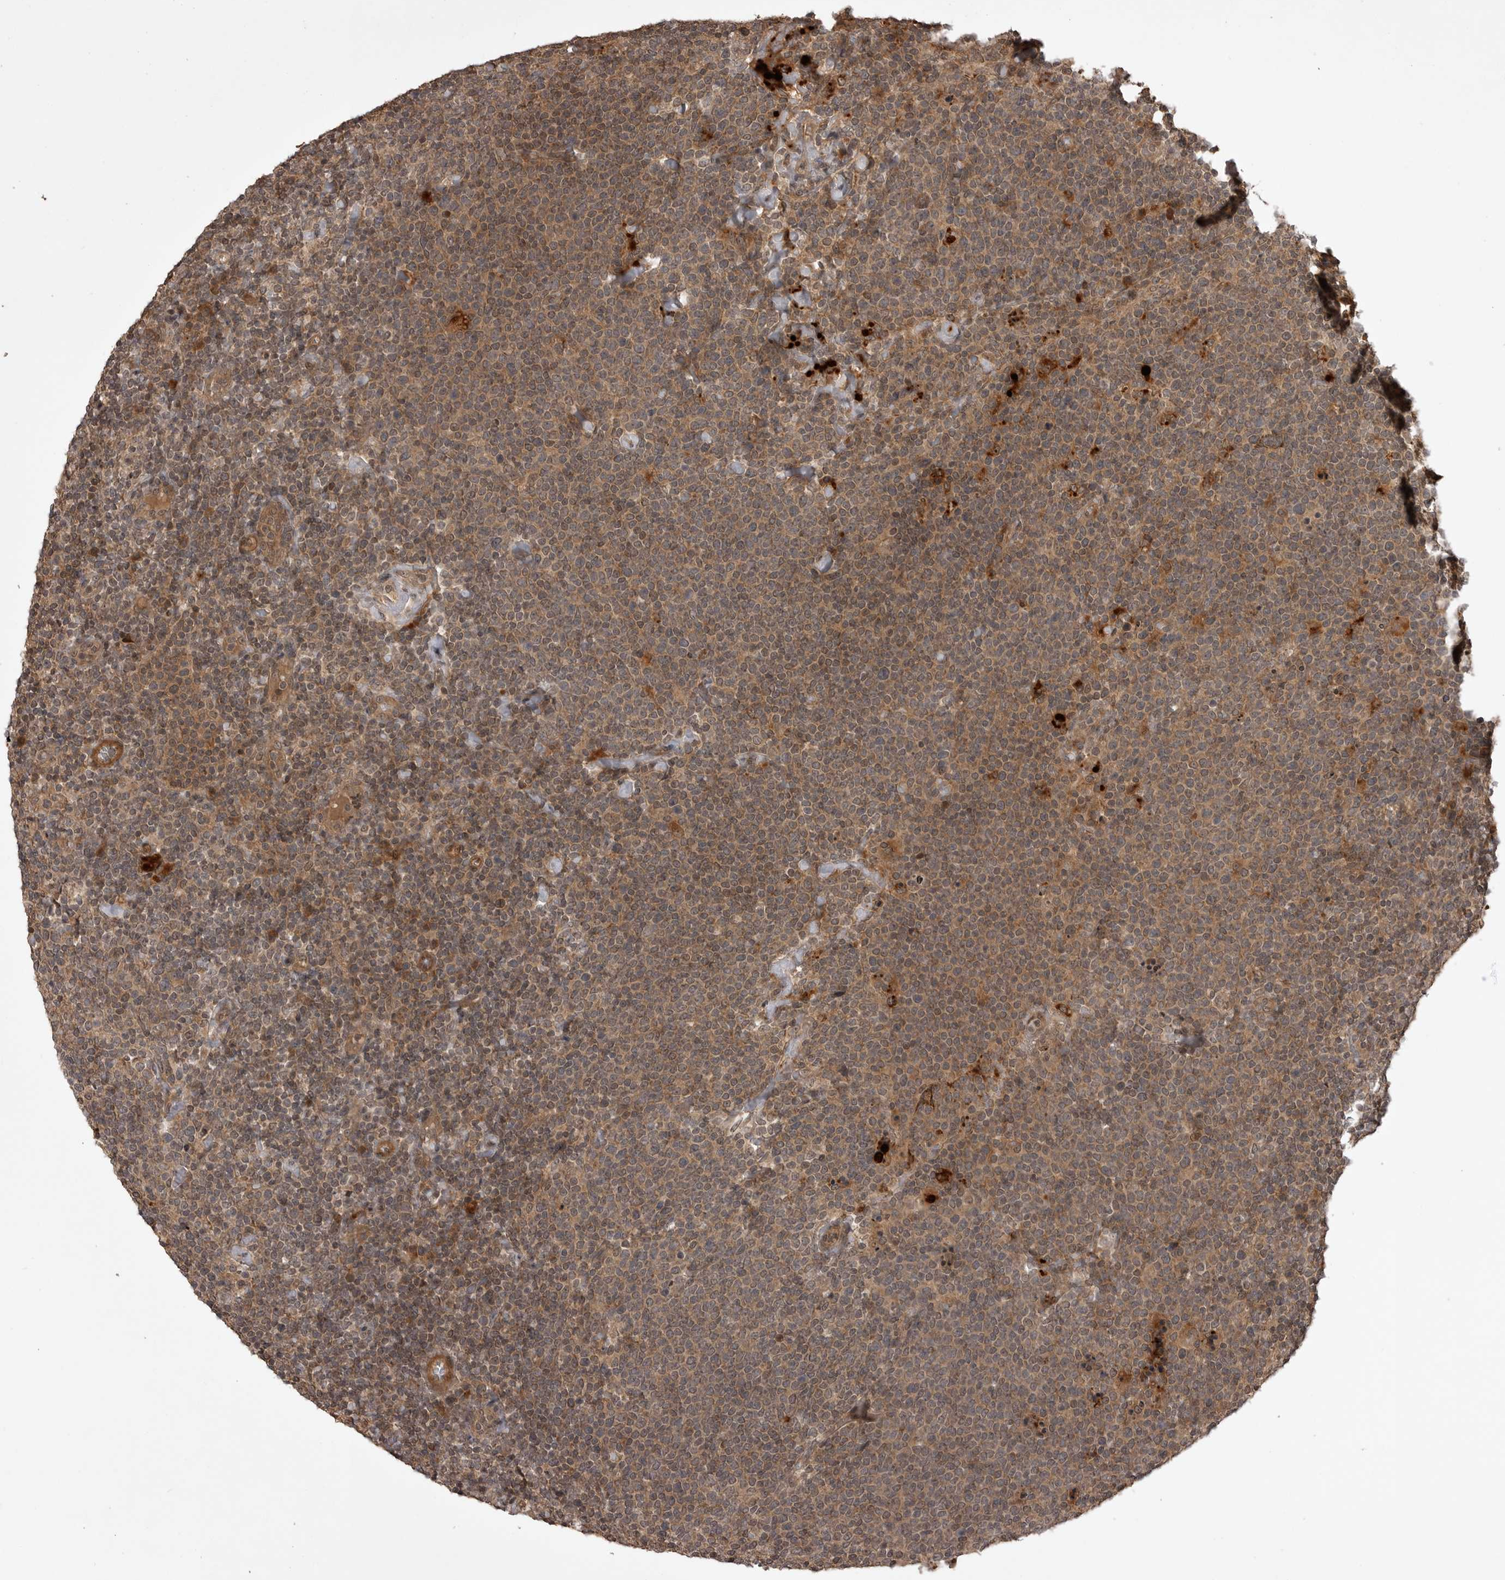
{"staining": {"intensity": "weak", "quantity": ">75%", "location": "cytoplasmic/membranous"}, "tissue": "lymphoma", "cell_type": "Tumor cells", "image_type": "cancer", "snomed": [{"axis": "morphology", "description": "Malignant lymphoma, non-Hodgkin's type, High grade"}, {"axis": "topography", "description": "Lymph node"}], "caption": "The immunohistochemical stain shows weak cytoplasmic/membranous staining in tumor cells of high-grade malignant lymphoma, non-Hodgkin's type tissue.", "gene": "AKAP7", "patient": {"sex": "male", "age": 61}}